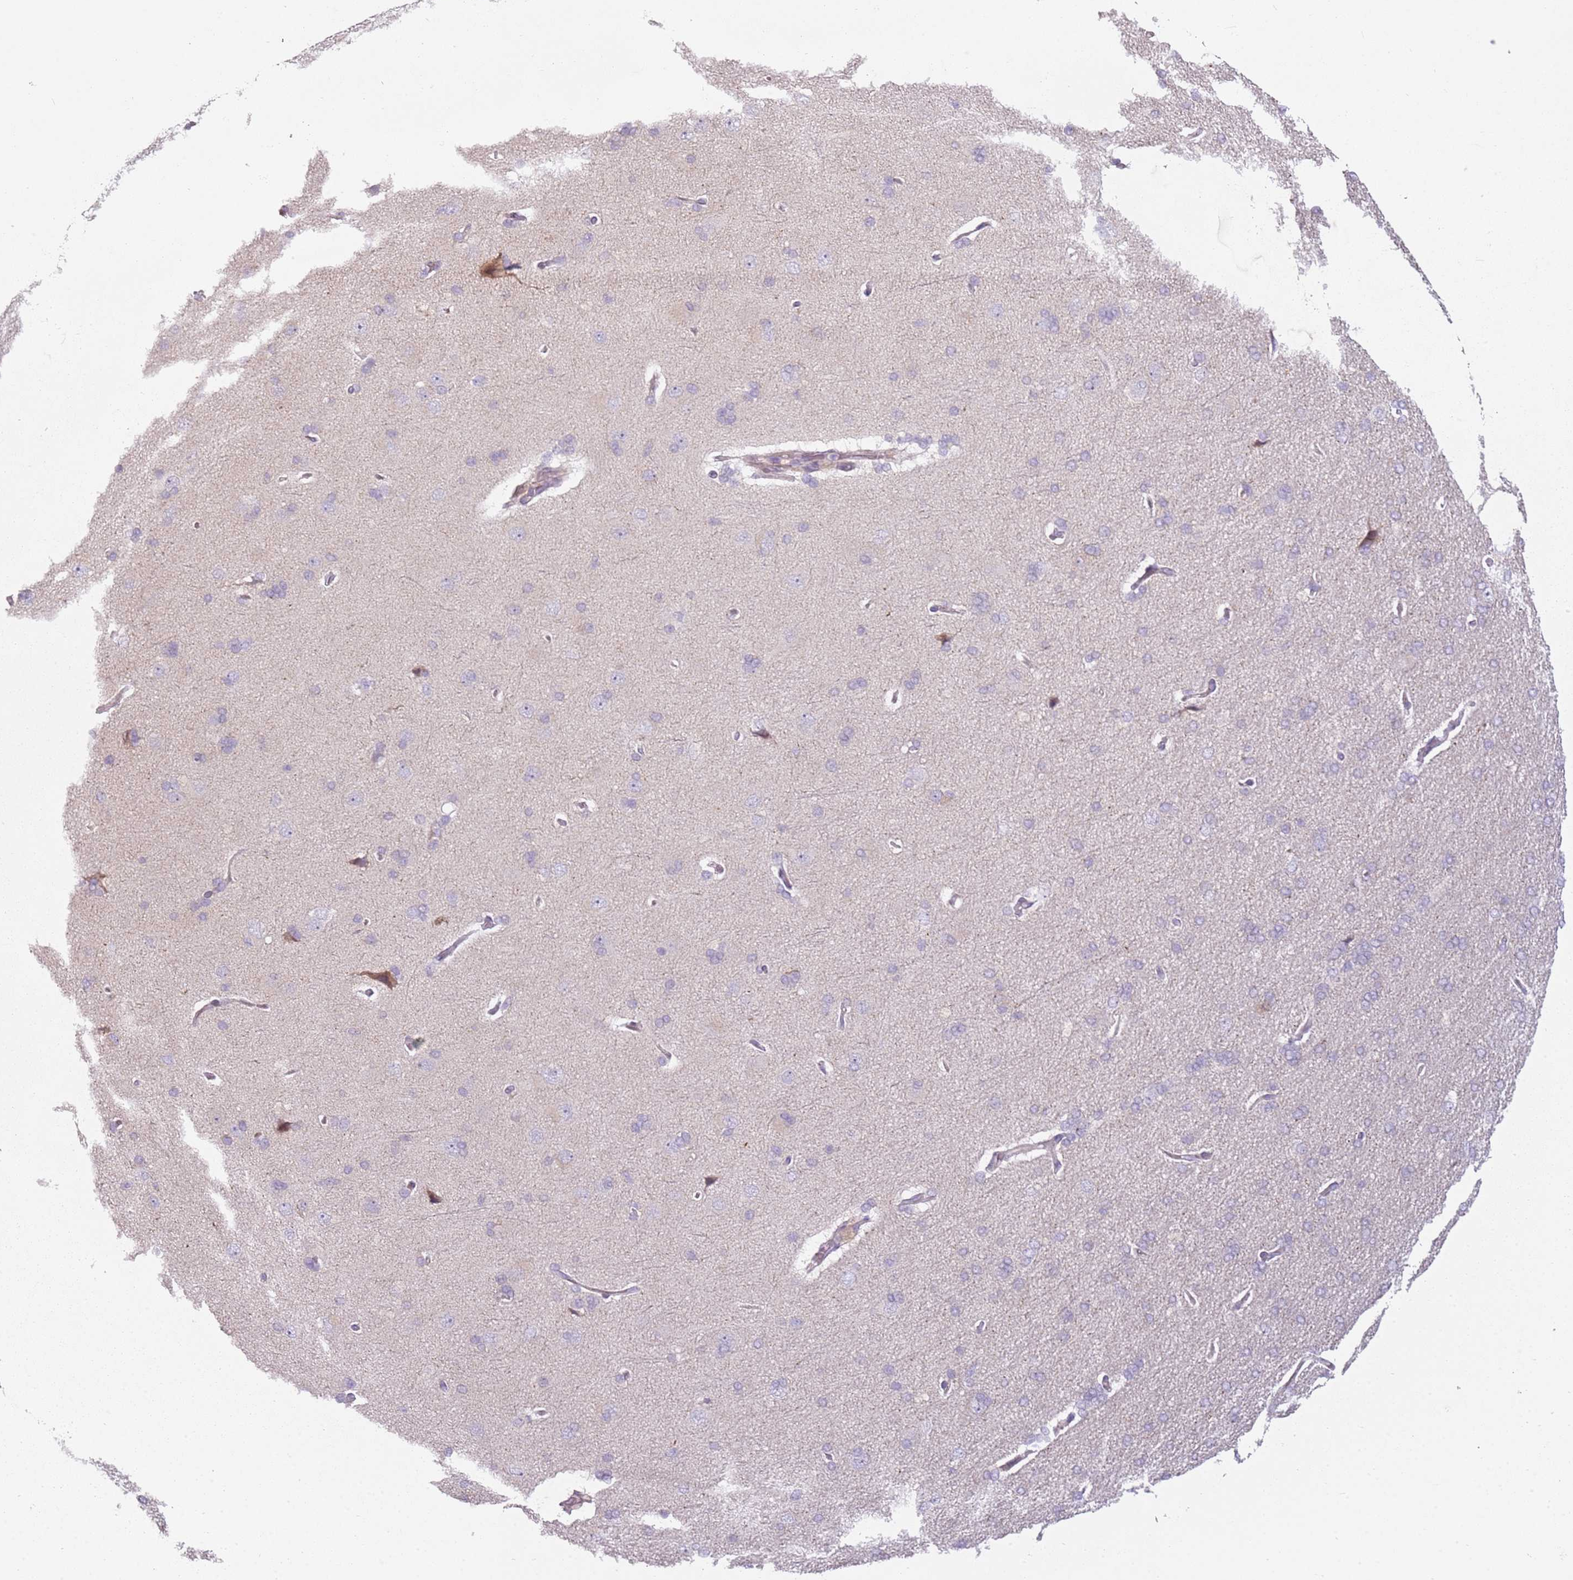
{"staining": {"intensity": "weak", "quantity": "<25%", "location": "cytoplasmic/membranous"}, "tissue": "cerebral cortex", "cell_type": "Endothelial cells", "image_type": "normal", "snomed": [{"axis": "morphology", "description": "Normal tissue, NOS"}, {"axis": "topography", "description": "Cerebral cortex"}], "caption": "The histopathology image reveals no staining of endothelial cells in unremarkable cerebral cortex. Brightfield microscopy of IHC stained with DAB (3,3'-diaminobenzidine) (brown) and hematoxylin (blue), captured at high magnification.", "gene": "DEFB116", "patient": {"sex": "male", "age": 62}}